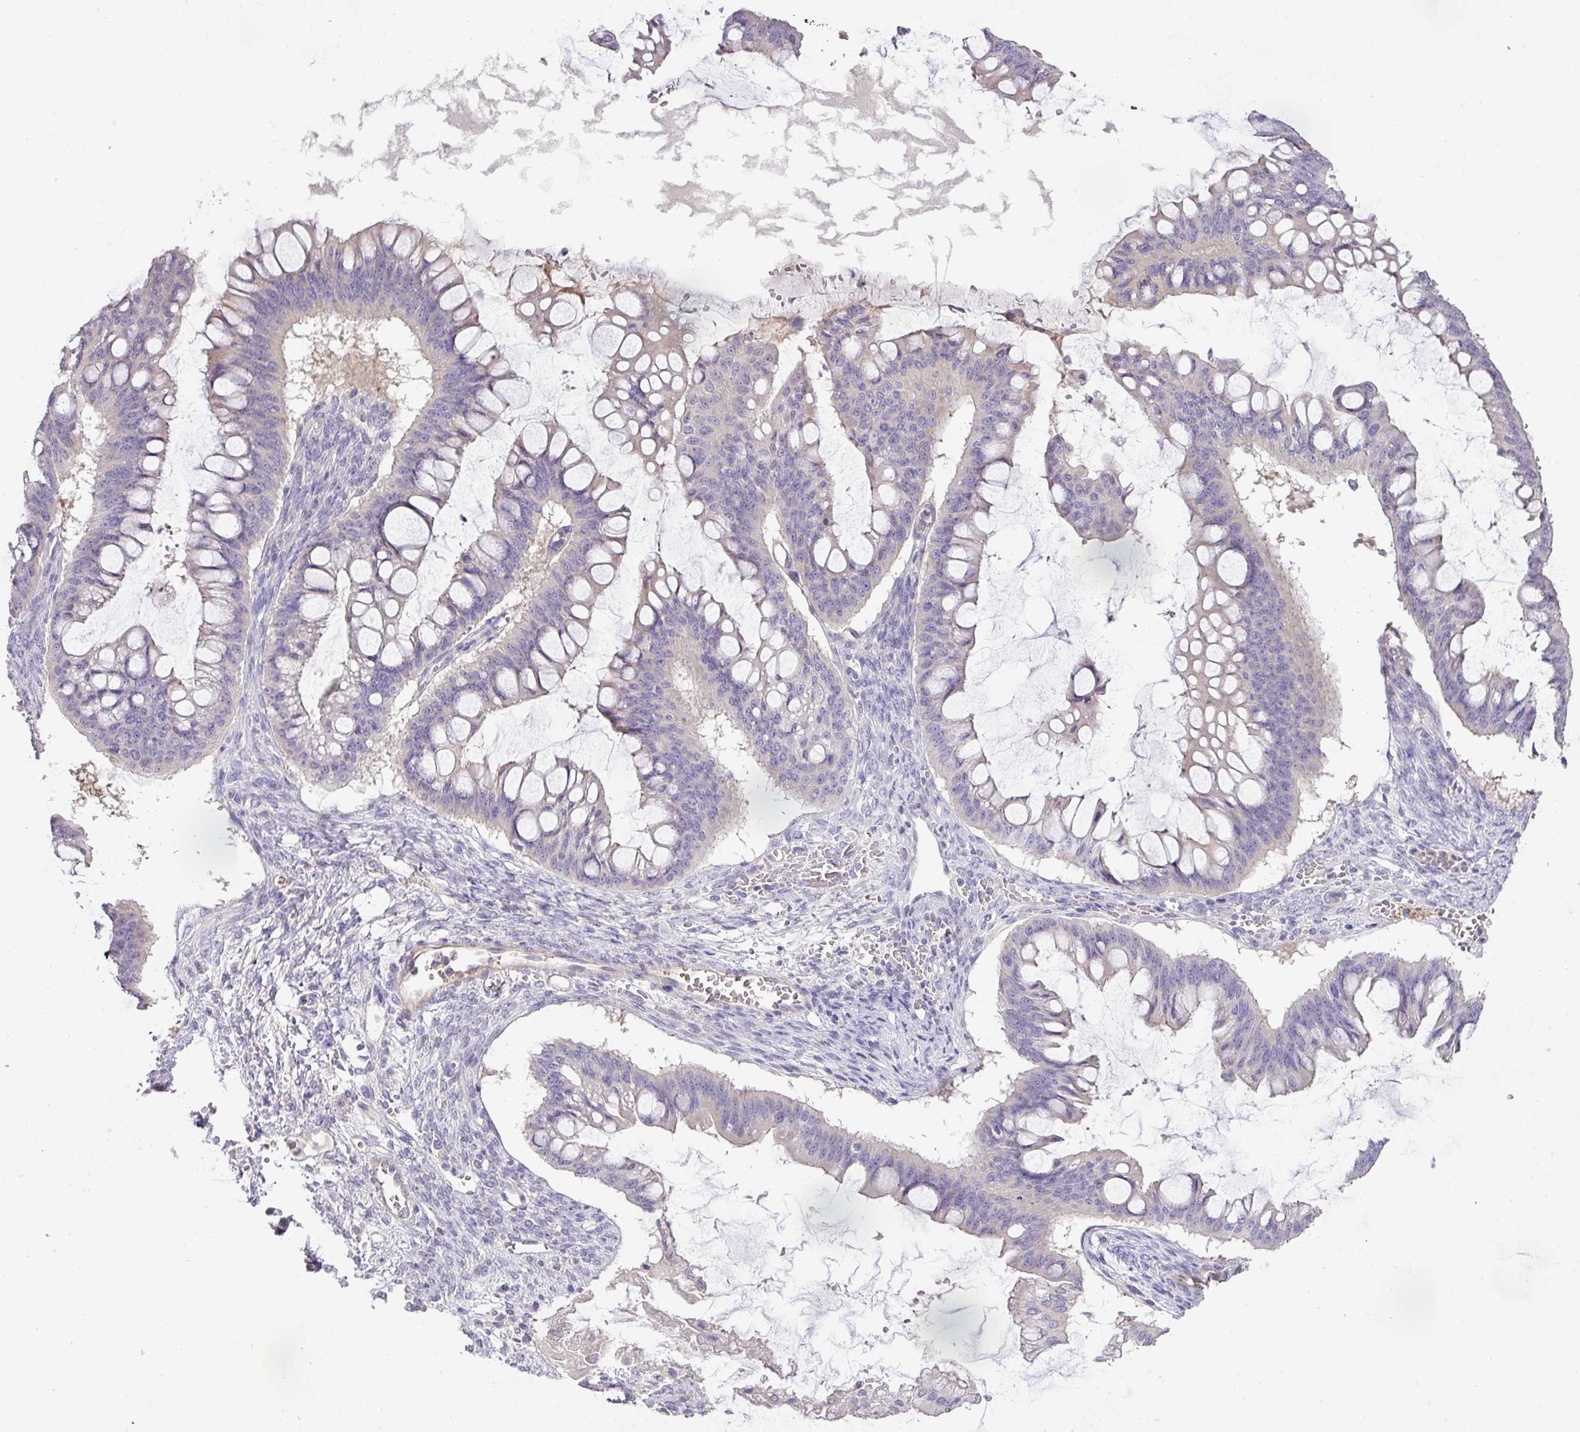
{"staining": {"intensity": "negative", "quantity": "none", "location": "none"}, "tissue": "ovarian cancer", "cell_type": "Tumor cells", "image_type": "cancer", "snomed": [{"axis": "morphology", "description": "Cystadenocarcinoma, mucinous, NOS"}, {"axis": "topography", "description": "Ovary"}], "caption": "Histopathology image shows no significant protein expression in tumor cells of ovarian mucinous cystadenocarcinoma.", "gene": "HOXC13", "patient": {"sex": "female", "age": 73}}